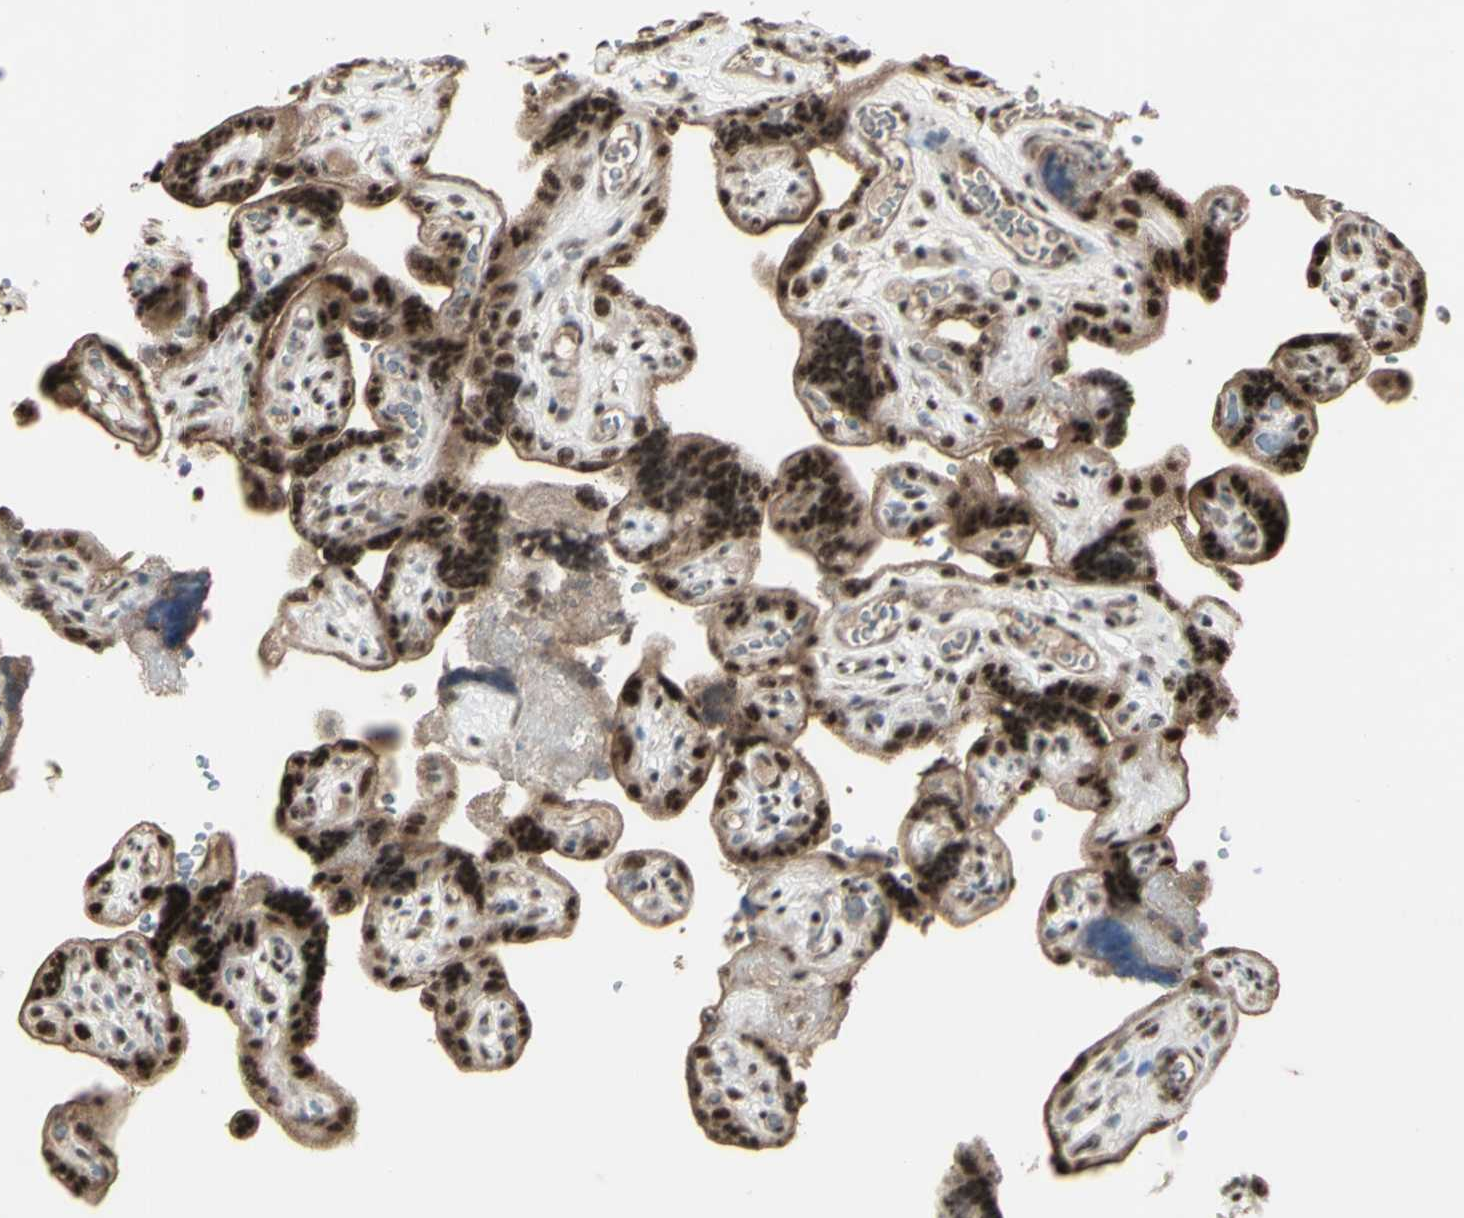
{"staining": {"intensity": "strong", "quantity": ">75%", "location": "nuclear"}, "tissue": "placenta", "cell_type": "Decidual cells", "image_type": "normal", "snomed": [{"axis": "morphology", "description": "Normal tissue, NOS"}, {"axis": "topography", "description": "Placenta"}], "caption": "Immunohistochemical staining of normal placenta reveals high levels of strong nuclear staining in about >75% of decidual cells.", "gene": "CCNT1", "patient": {"sex": "female", "age": 30}}